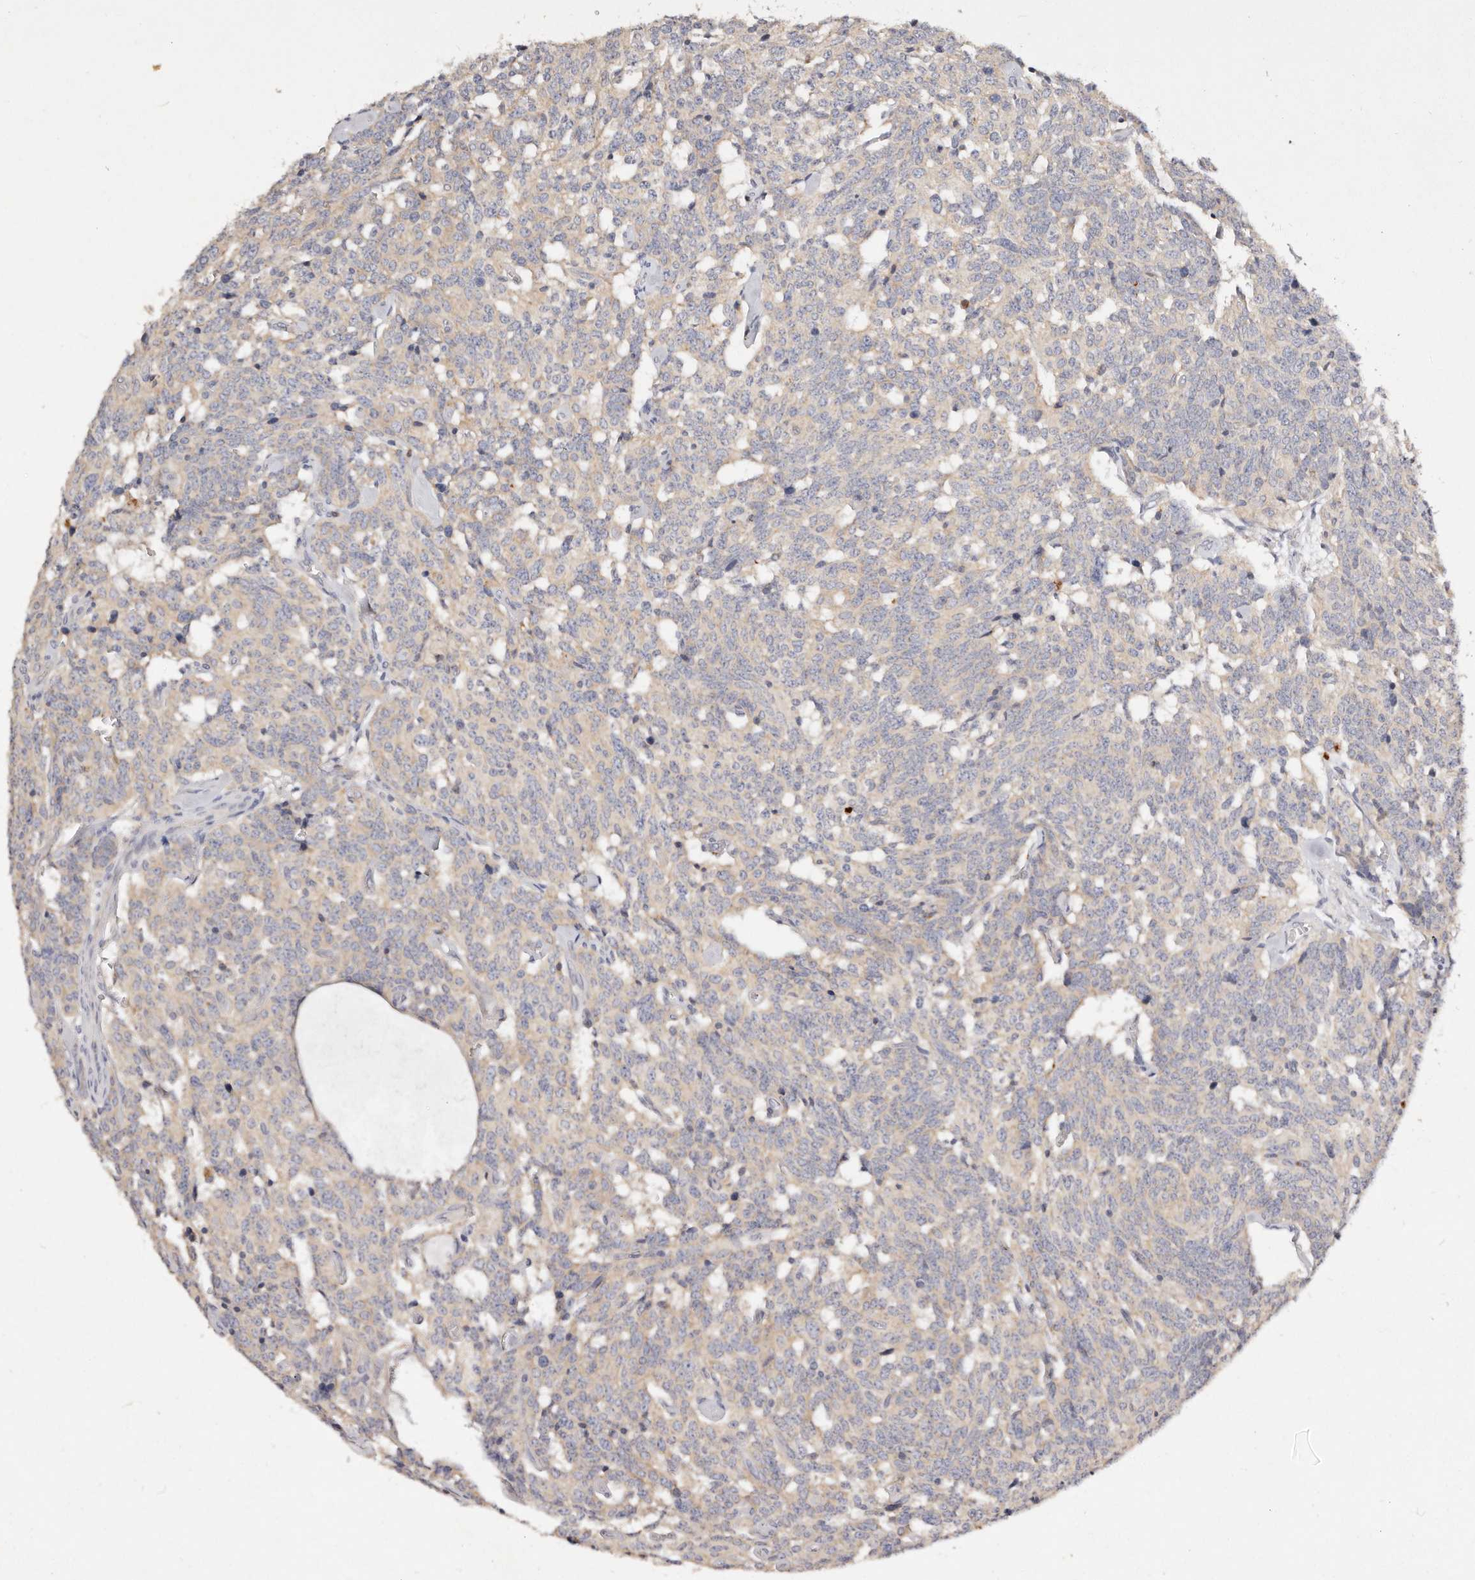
{"staining": {"intensity": "negative", "quantity": "none", "location": "none"}, "tissue": "carcinoid", "cell_type": "Tumor cells", "image_type": "cancer", "snomed": [{"axis": "morphology", "description": "Carcinoid, malignant, NOS"}, {"axis": "topography", "description": "Lung"}], "caption": "Immunohistochemistry (IHC) image of carcinoid stained for a protein (brown), which shows no expression in tumor cells.", "gene": "VIPAS39", "patient": {"sex": "female", "age": 46}}